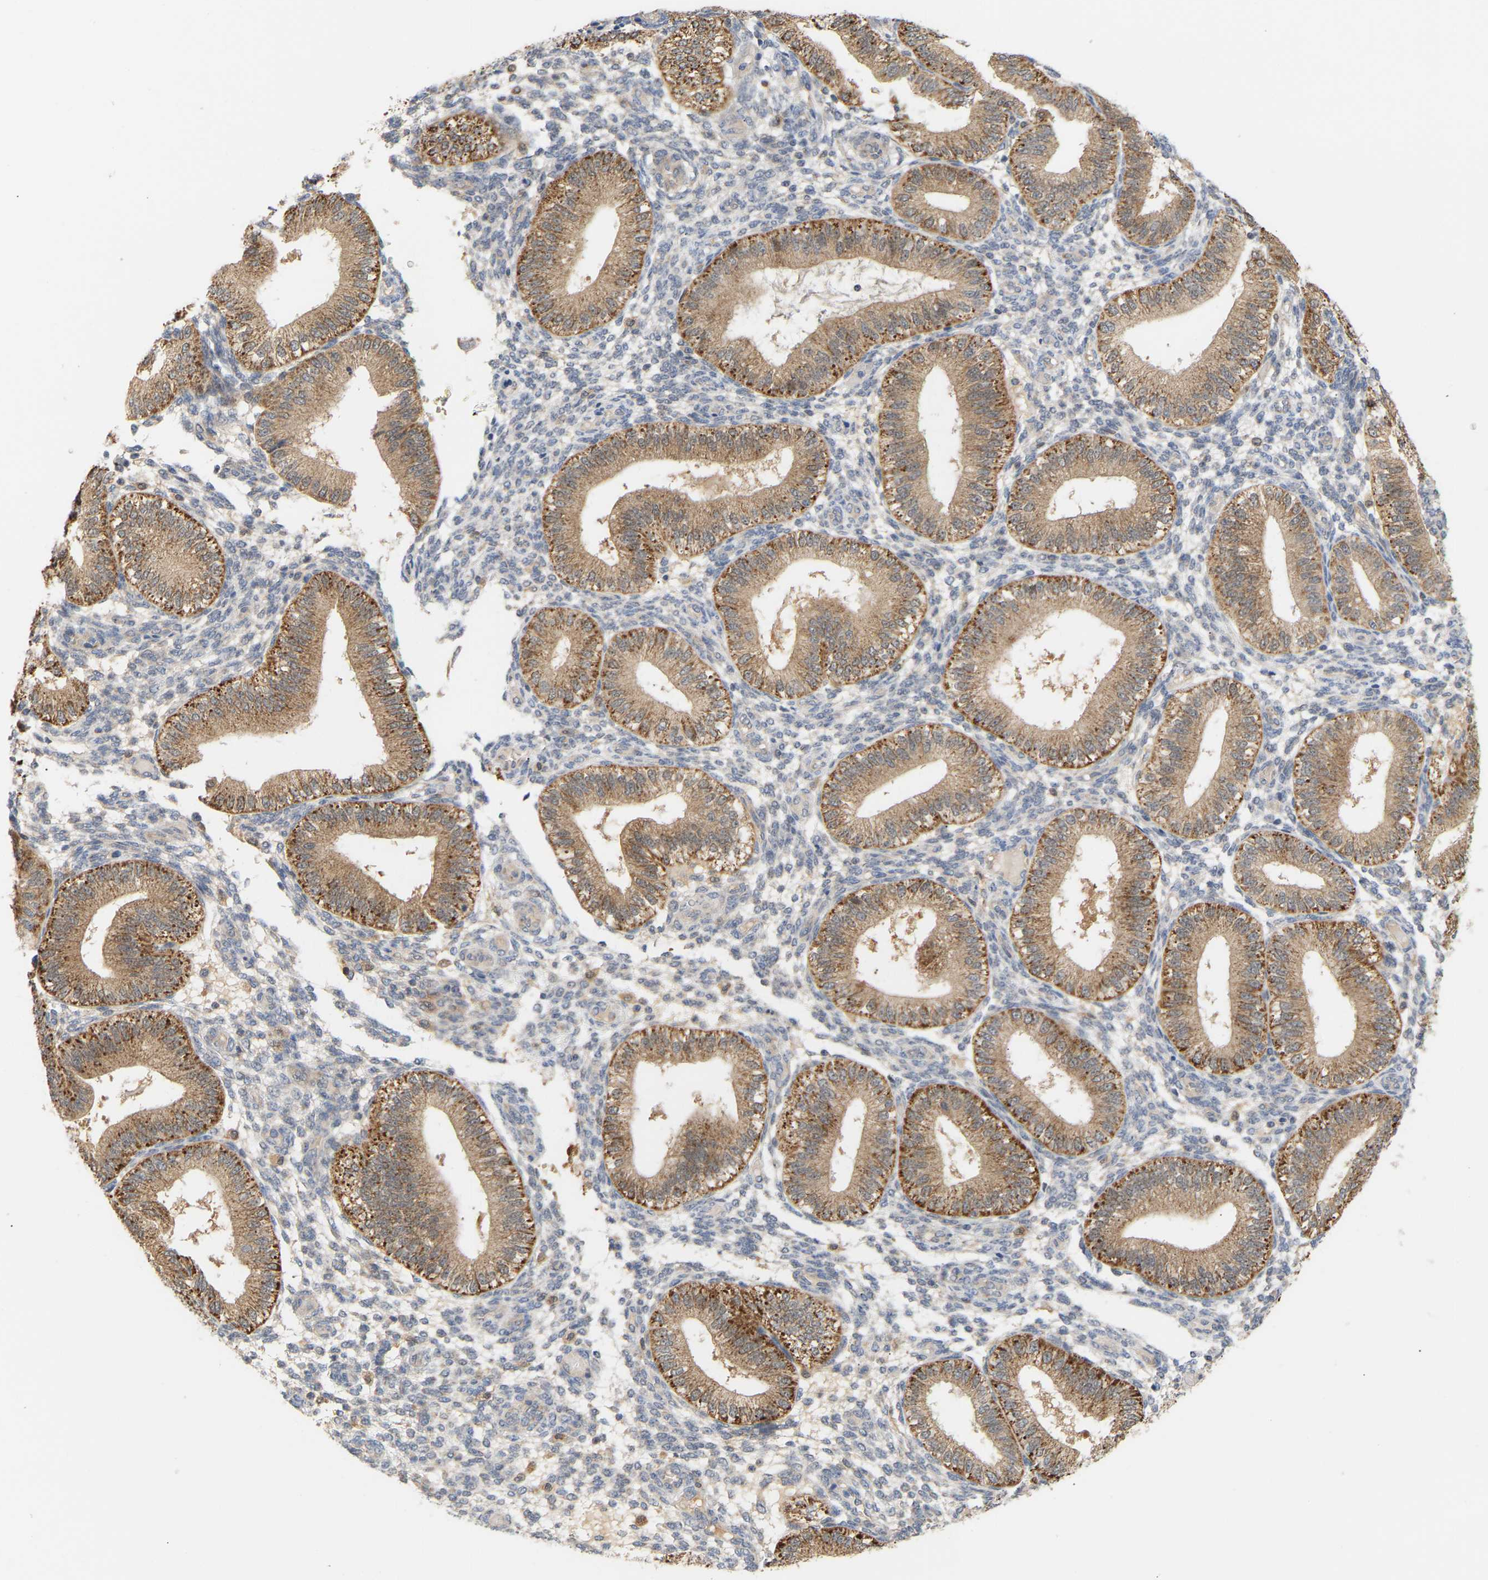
{"staining": {"intensity": "weak", "quantity": "<25%", "location": "cytoplasmic/membranous"}, "tissue": "endometrium", "cell_type": "Cells in endometrial stroma", "image_type": "normal", "snomed": [{"axis": "morphology", "description": "Normal tissue, NOS"}, {"axis": "topography", "description": "Endometrium"}], "caption": "Immunohistochemical staining of unremarkable human endometrium shows no significant expression in cells in endometrial stroma.", "gene": "TPMT", "patient": {"sex": "female", "age": 39}}